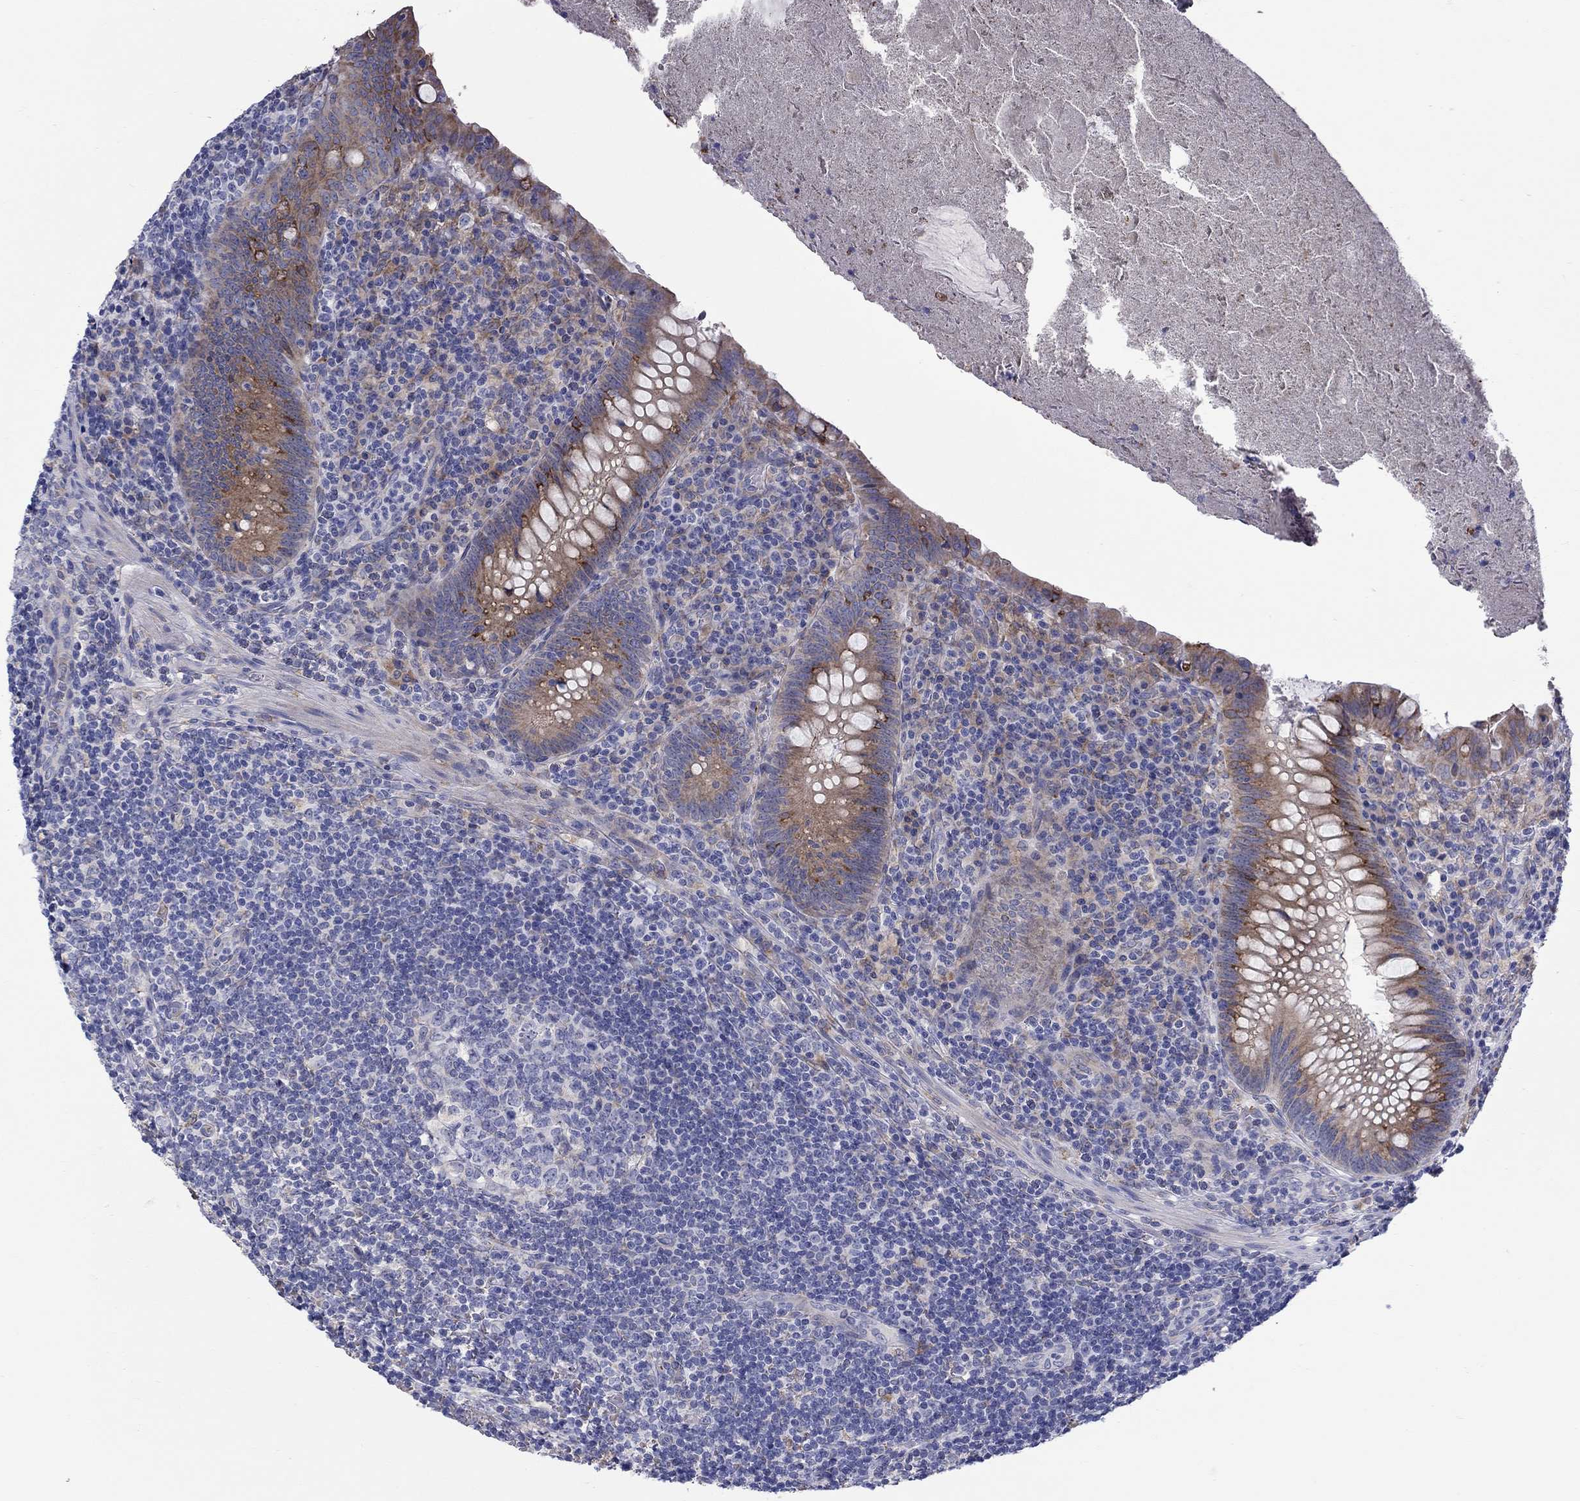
{"staining": {"intensity": "strong", "quantity": "<25%", "location": "cytoplasmic/membranous"}, "tissue": "appendix", "cell_type": "Glandular cells", "image_type": "normal", "snomed": [{"axis": "morphology", "description": "Normal tissue, NOS"}, {"axis": "topography", "description": "Appendix"}], "caption": "A micrograph of human appendix stained for a protein exhibits strong cytoplasmic/membranous brown staining in glandular cells. (brown staining indicates protein expression, while blue staining denotes nuclei).", "gene": "QRFPR", "patient": {"sex": "male", "age": 47}}